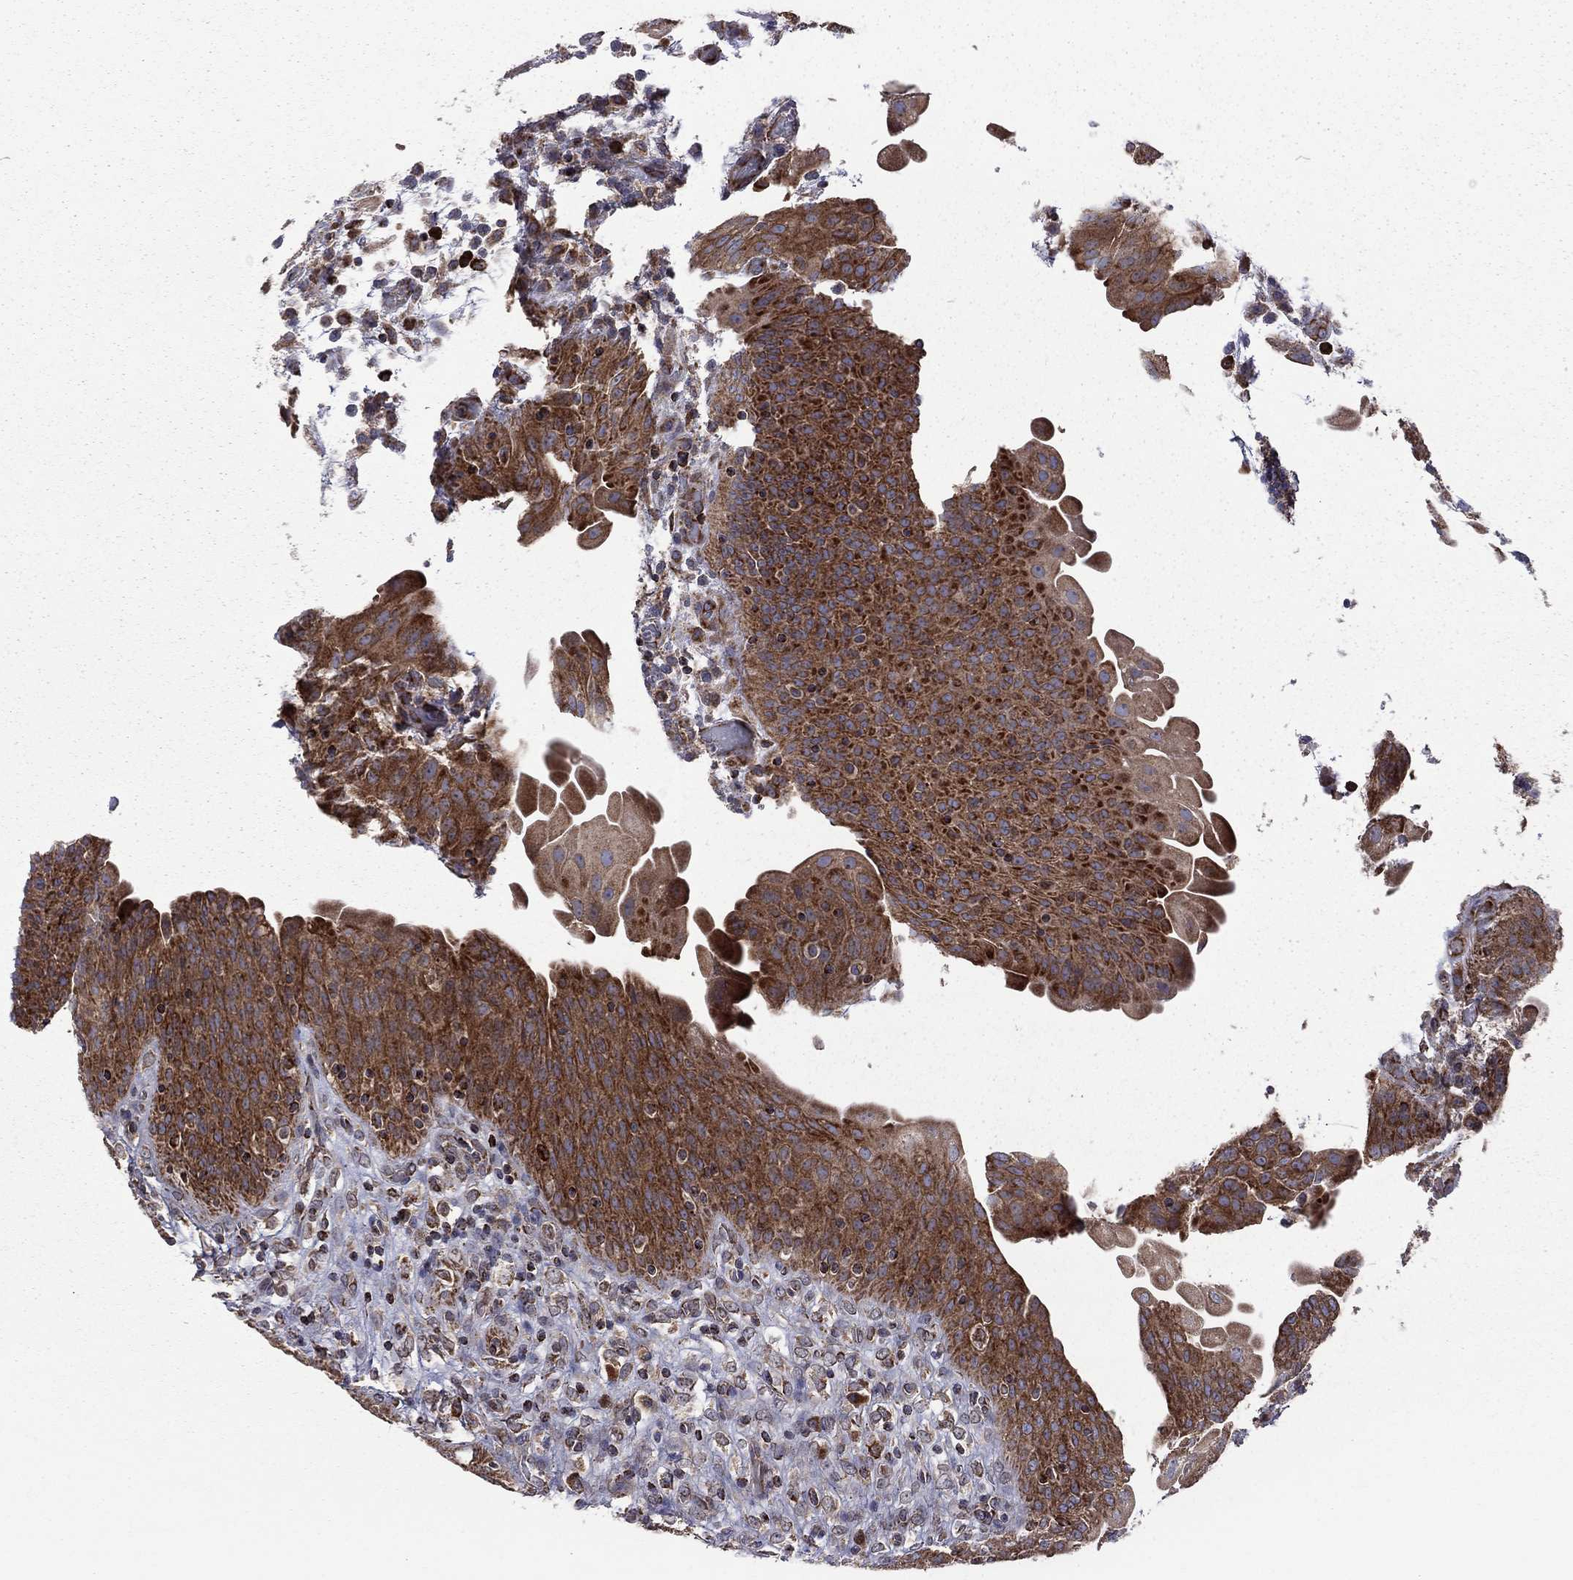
{"staining": {"intensity": "strong", "quantity": ">75%", "location": "cytoplasmic/membranous"}, "tissue": "urothelial cancer", "cell_type": "Tumor cells", "image_type": "cancer", "snomed": [{"axis": "morphology", "description": "Urothelial carcinoma, High grade"}, {"axis": "topography", "description": "Urinary bladder"}], "caption": "This image reveals immunohistochemistry (IHC) staining of high-grade urothelial carcinoma, with high strong cytoplasmic/membranous positivity in approximately >75% of tumor cells.", "gene": "CLPTM1", "patient": {"sex": "male", "age": 60}}